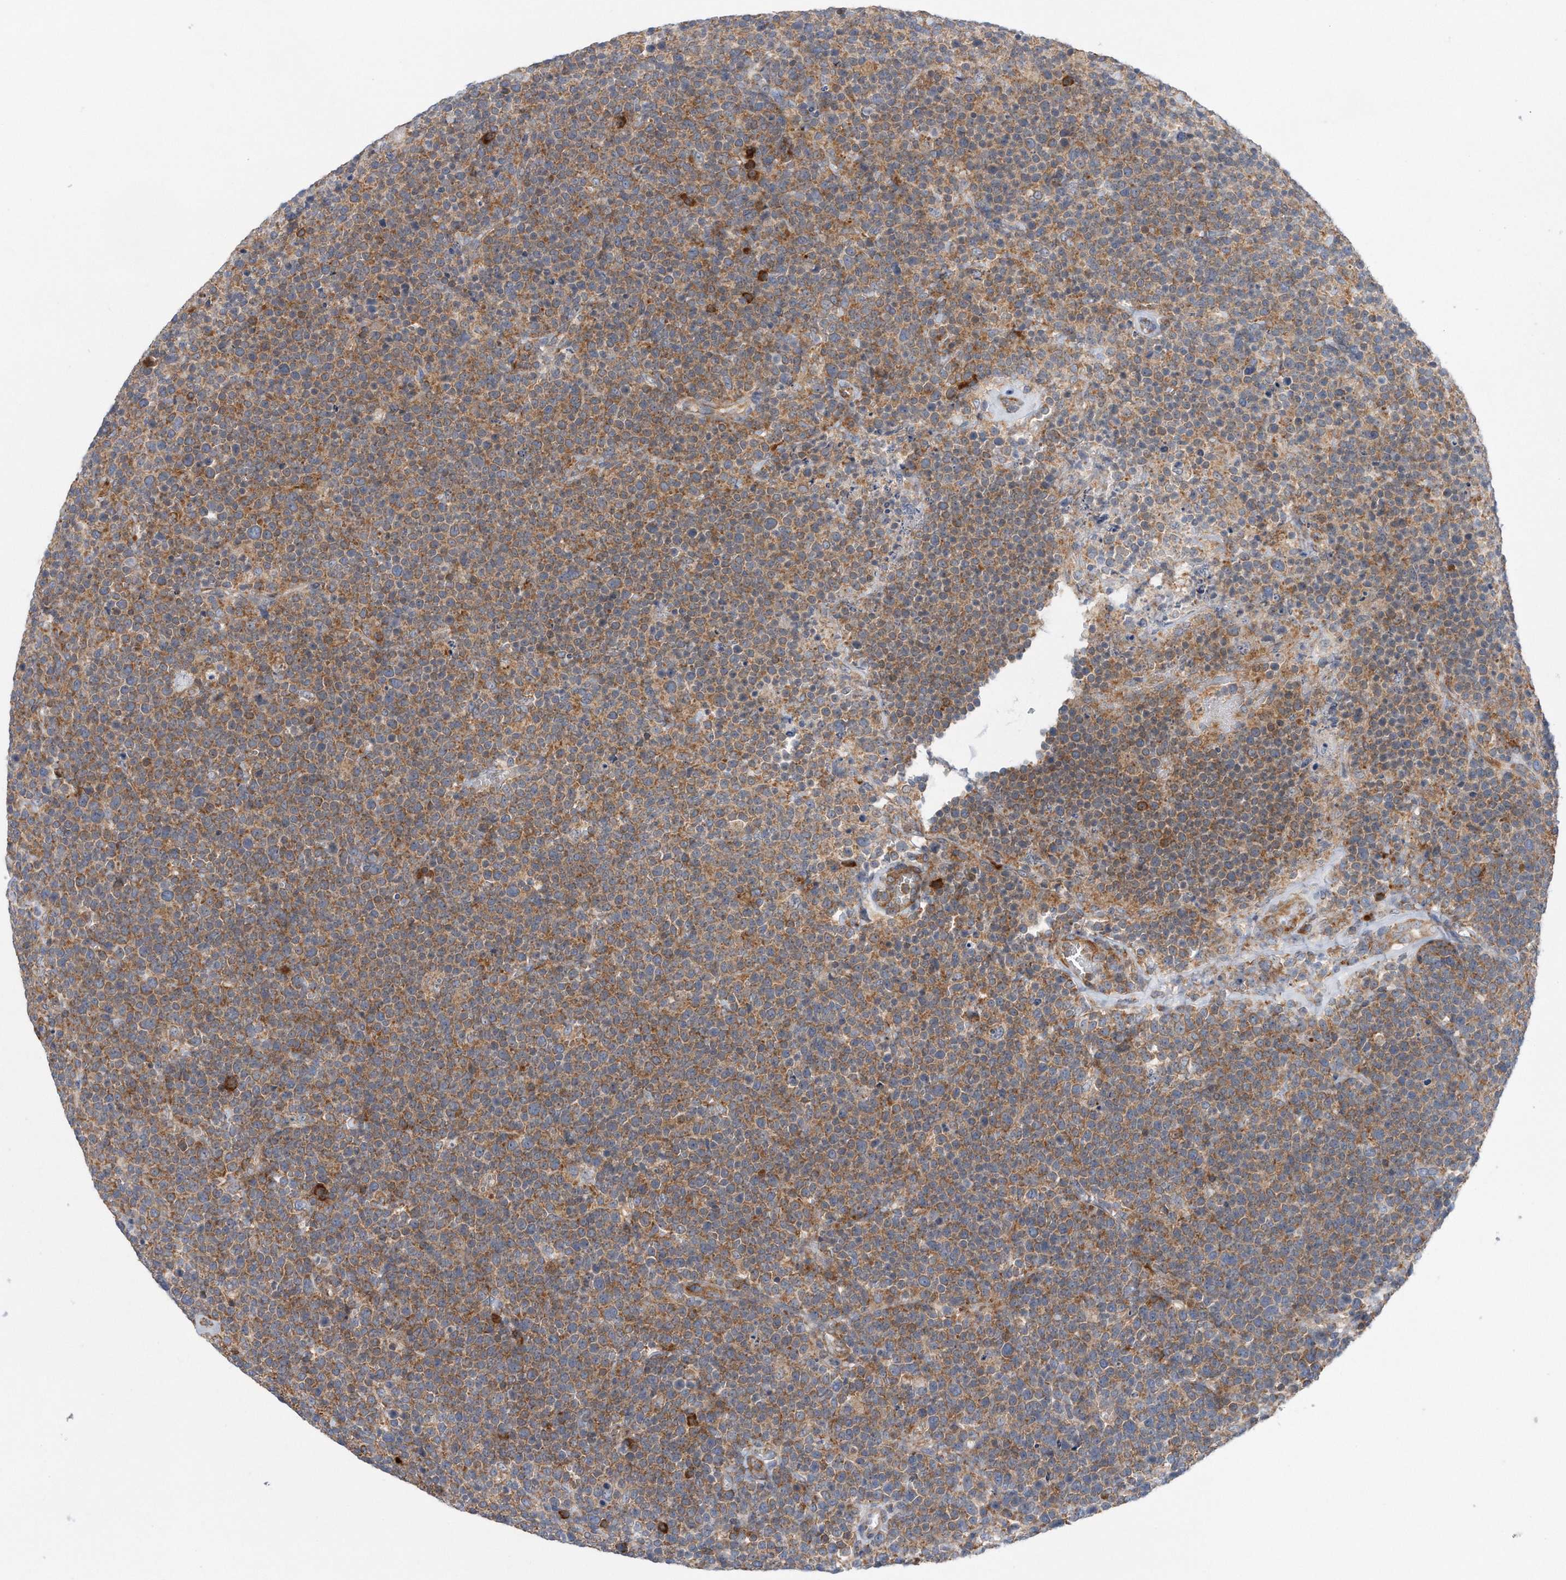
{"staining": {"intensity": "moderate", "quantity": ">75%", "location": "cytoplasmic/membranous"}, "tissue": "lymphoma", "cell_type": "Tumor cells", "image_type": "cancer", "snomed": [{"axis": "morphology", "description": "Malignant lymphoma, non-Hodgkin's type, High grade"}, {"axis": "topography", "description": "Lymph node"}], "caption": "A histopathology image of lymphoma stained for a protein displays moderate cytoplasmic/membranous brown staining in tumor cells.", "gene": "RPL26L1", "patient": {"sex": "male", "age": 61}}